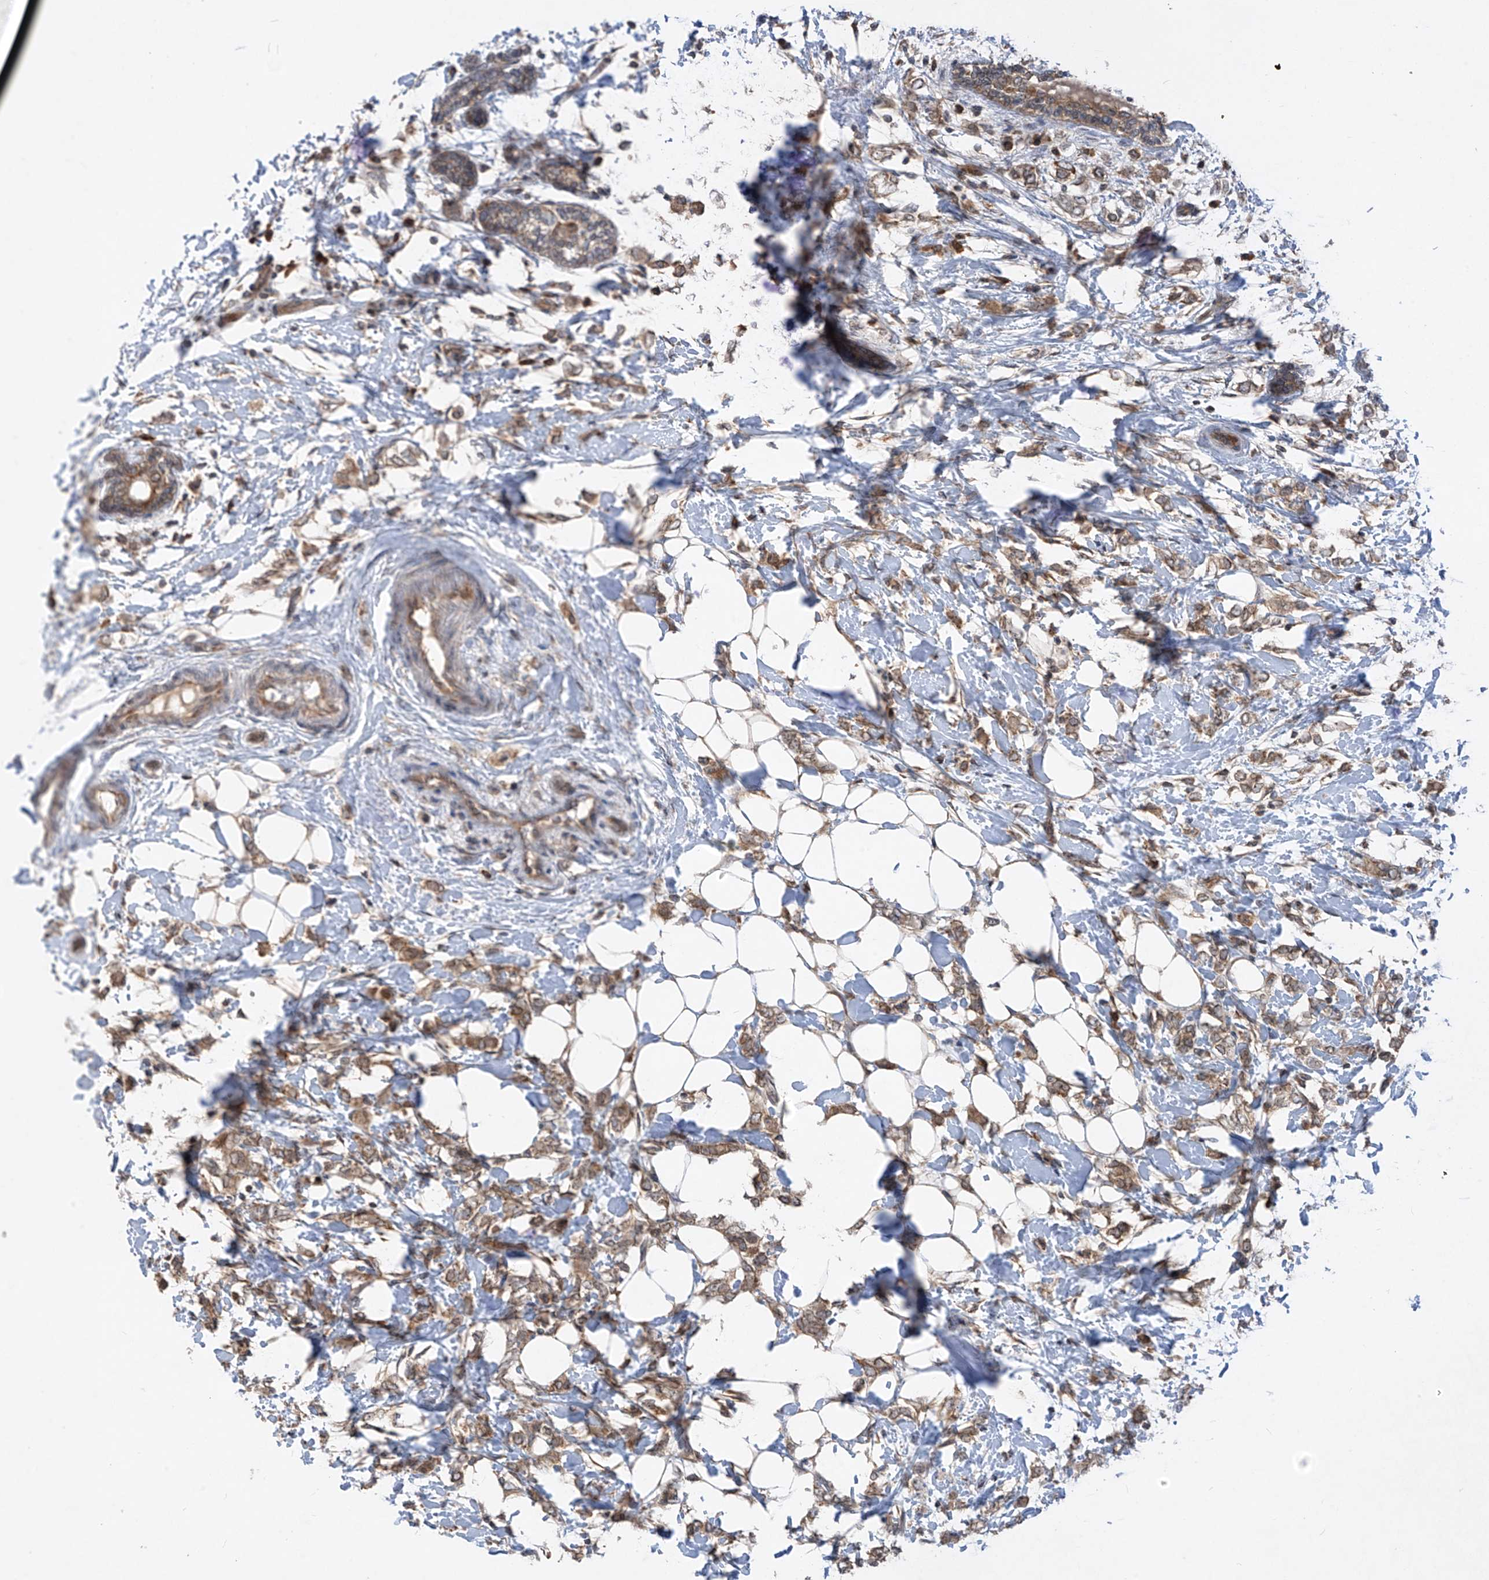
{"staining": {"intensity": "moderate", "quantity": ">75%", "location": "cytoplasmic/membranous"}, "tissue": "breast cancer", "cell_type": "Tumor cells", "image_type": "cancer", "snomed": [{"axis": "morphology", "description": "Normal tissue, NOS"}, {"axis": "morphology", "description": "Lobular carcinoma"}, {"axis": "topography", "description": "Breast"}], "caption": "This is a photomicrograph of IHC staining of breast cancer, which shows moderate positivity in the cytoplasmic/membranous of tumor cells.", "gene": "RPL34", "patient": {"sex": "female", "age": 47}}